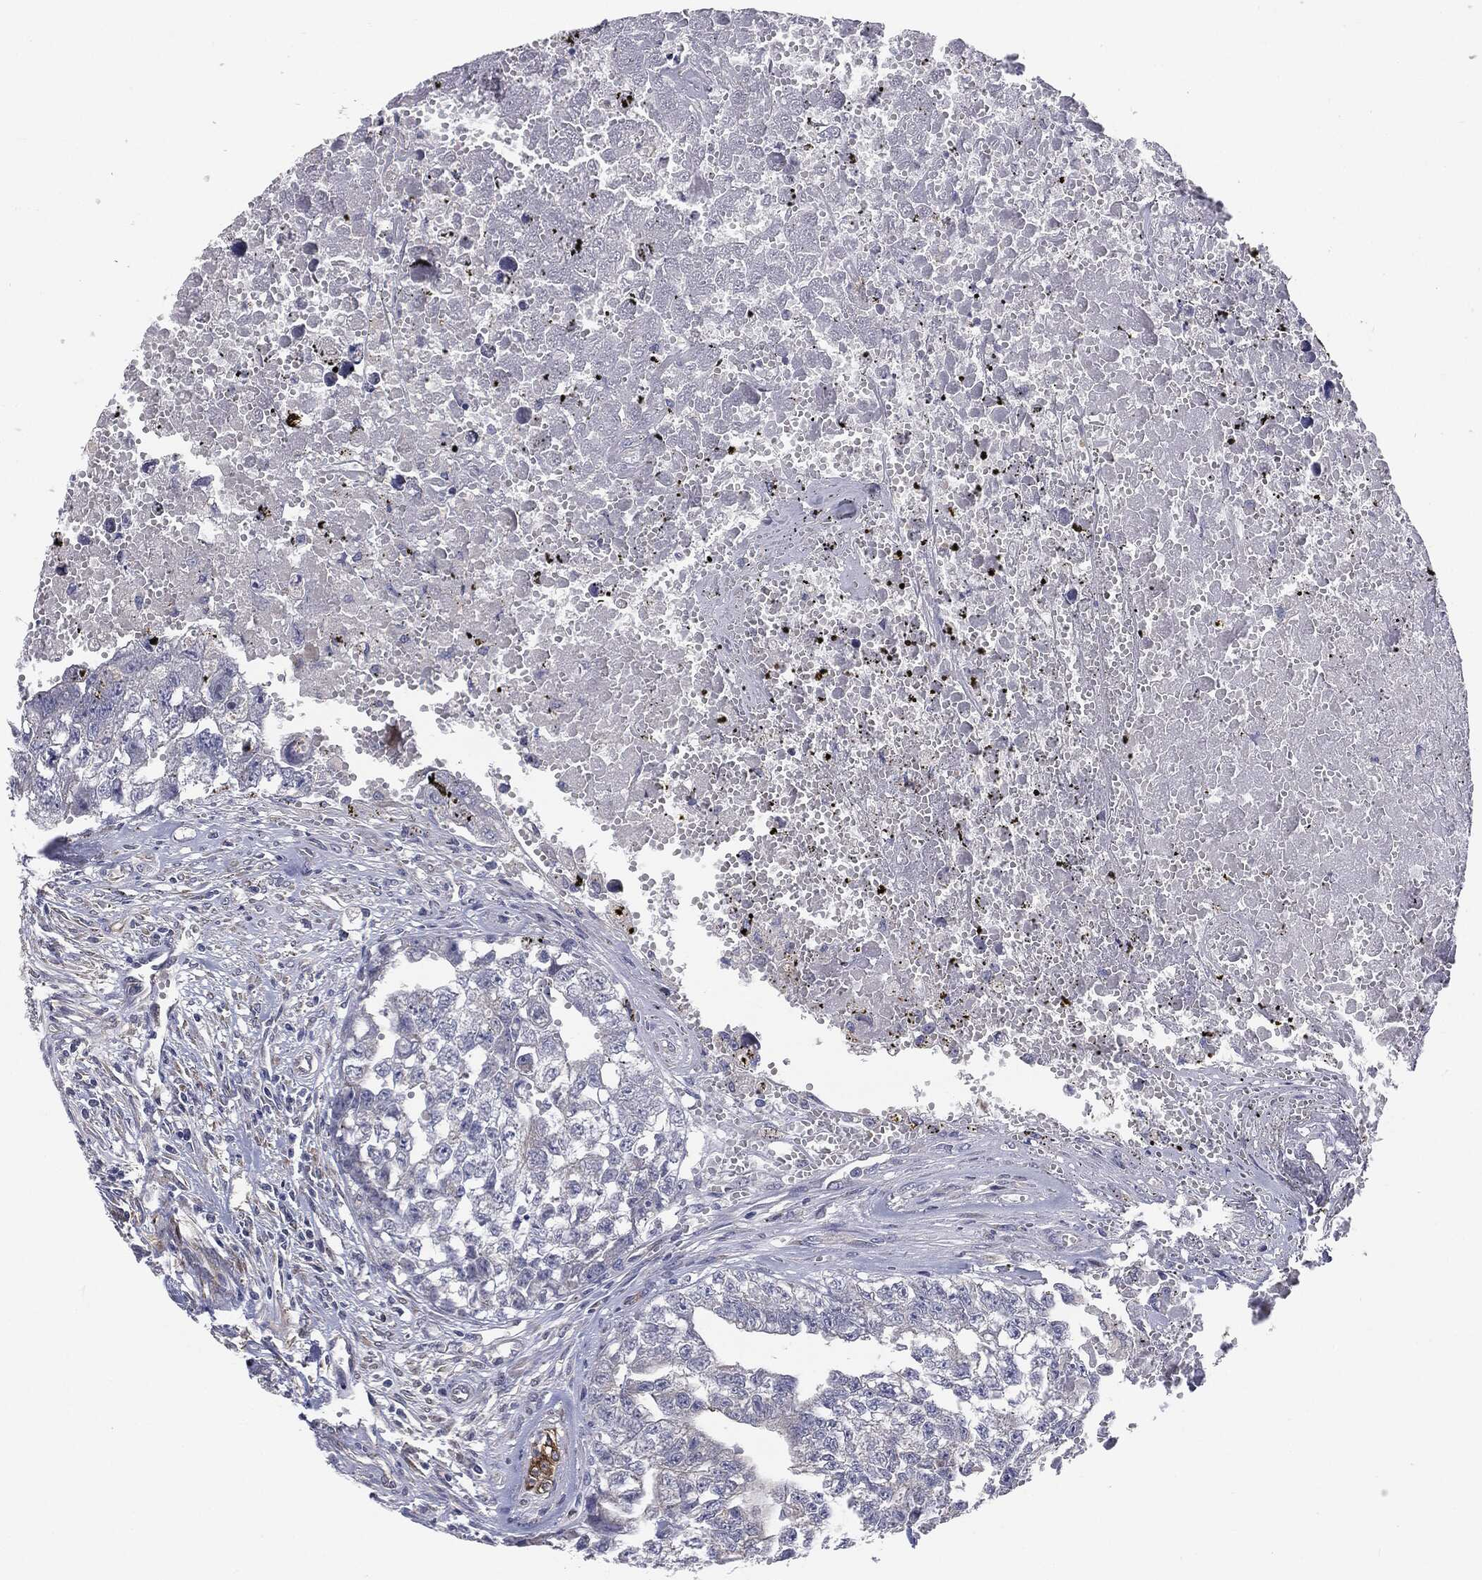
{"staining": {"intensity": "negative", "quantity": "none", "location": "none"}, "tissue": "testis cancer", "cell_type": "Tumor cells", "image_type": "cancer", "snomed": [{"axis": "morphology", "description": "Seminoma, NOS"}, {"axis": "morphology", "description": "Carcinoma, Embryonal, NOS"}, {"axis": "topography", "description": "Testis"}], "caption": "Immunohistochemistry histopathology image of embryonal carcinoma (testis) stained for a protein (brown), which exhibits no expression in tumor cells.", "gene": "KRT5", "patient": {"sex": "male", "age": 22}}